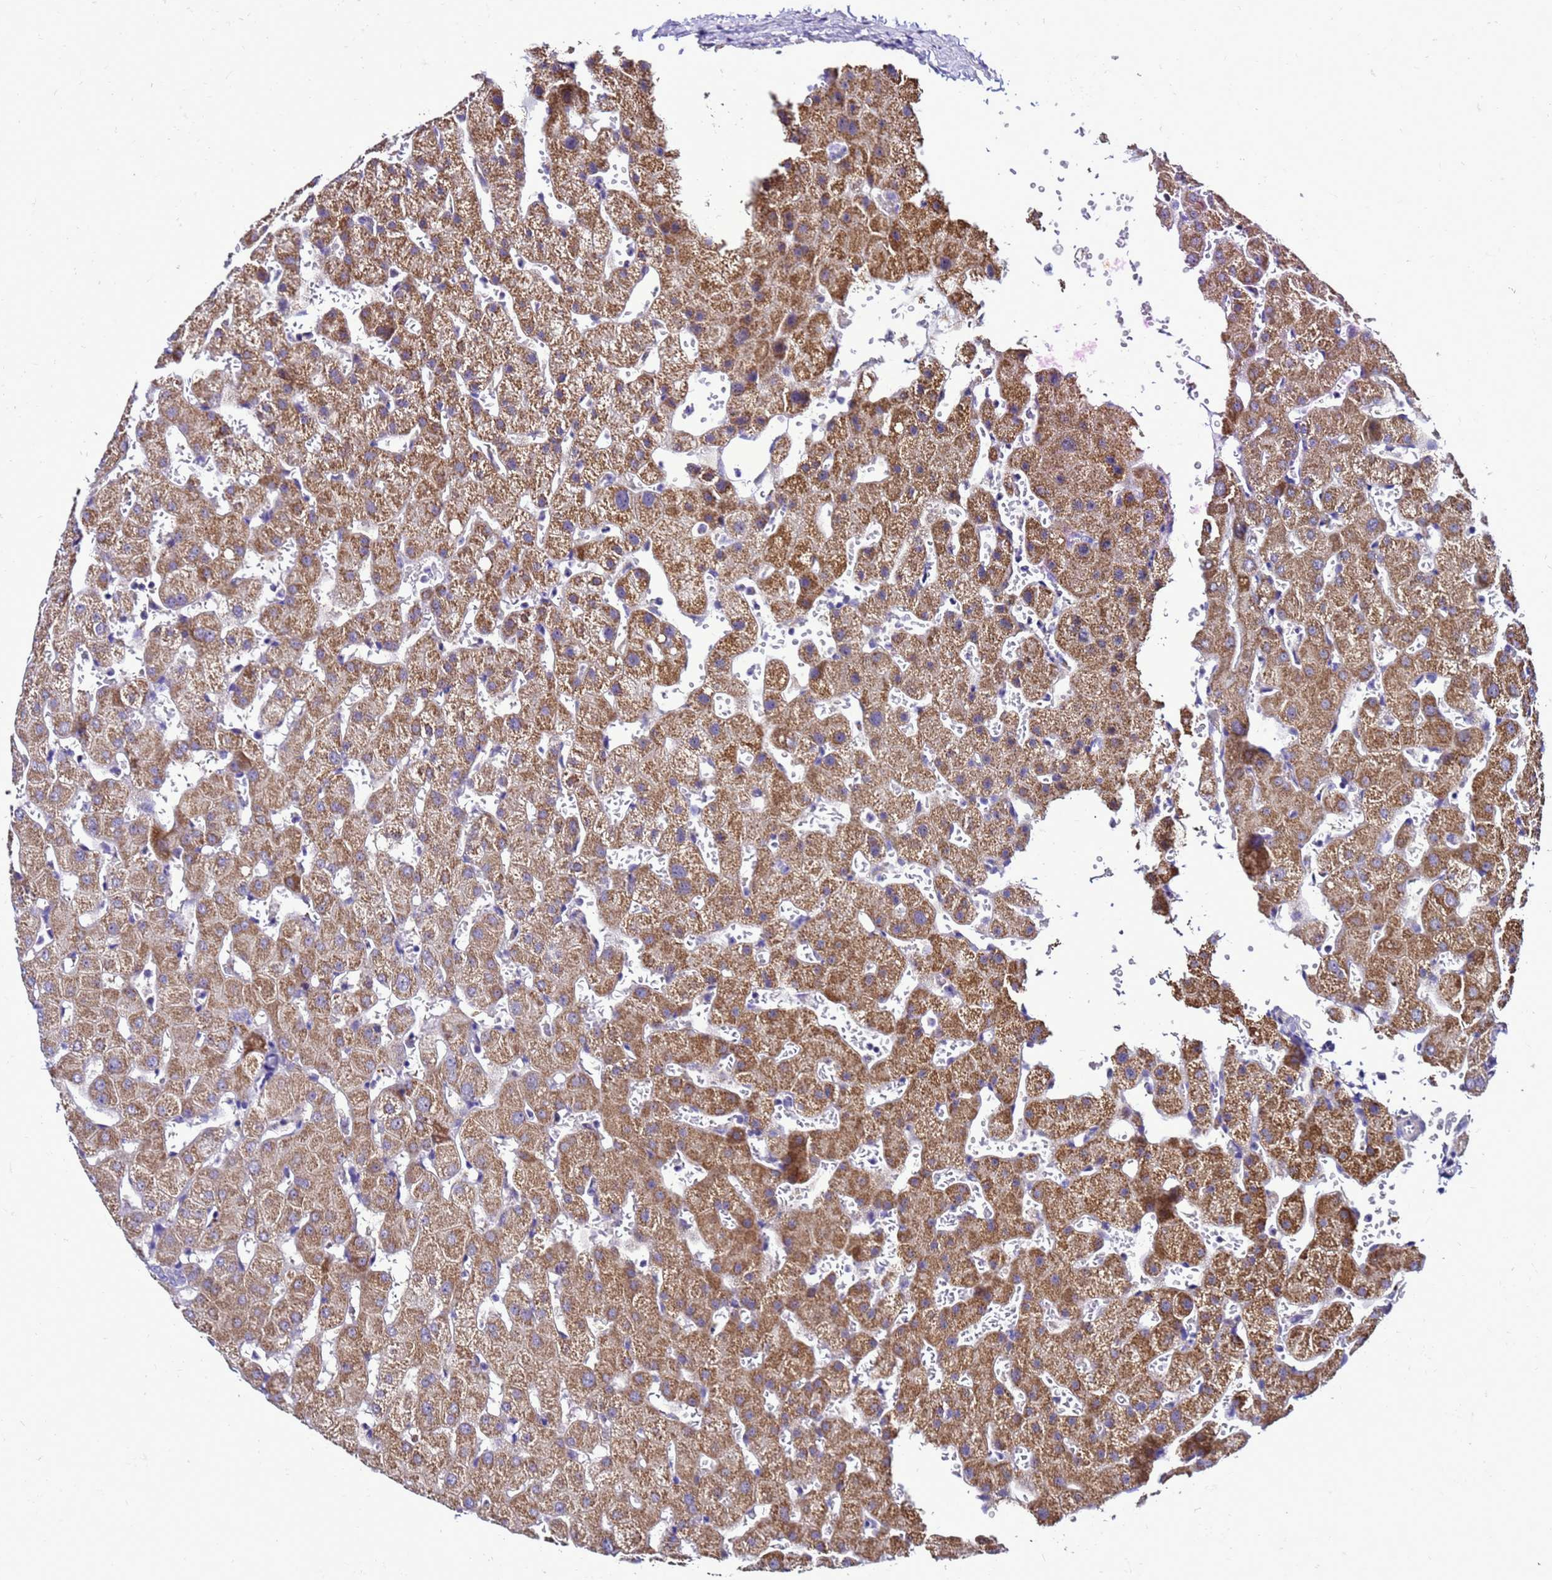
{"staining": {"intensity": "negative", "quantity": "none", "location": "none"}, "tissue": "liver", "cell_type": "Cholangiocytes", "image_type": "normal", "snomed": [{"axis": "morphology", "description": "Normal tissue, NOS"}, {"axis": "topography", "description": "Liver"}], "caption": "Immunohistochemistry of unremarkable liver exhibits no positivity in cholangiocytes.", "gene": "DPH6", "patient": {"sex": "female", "age": 63}}